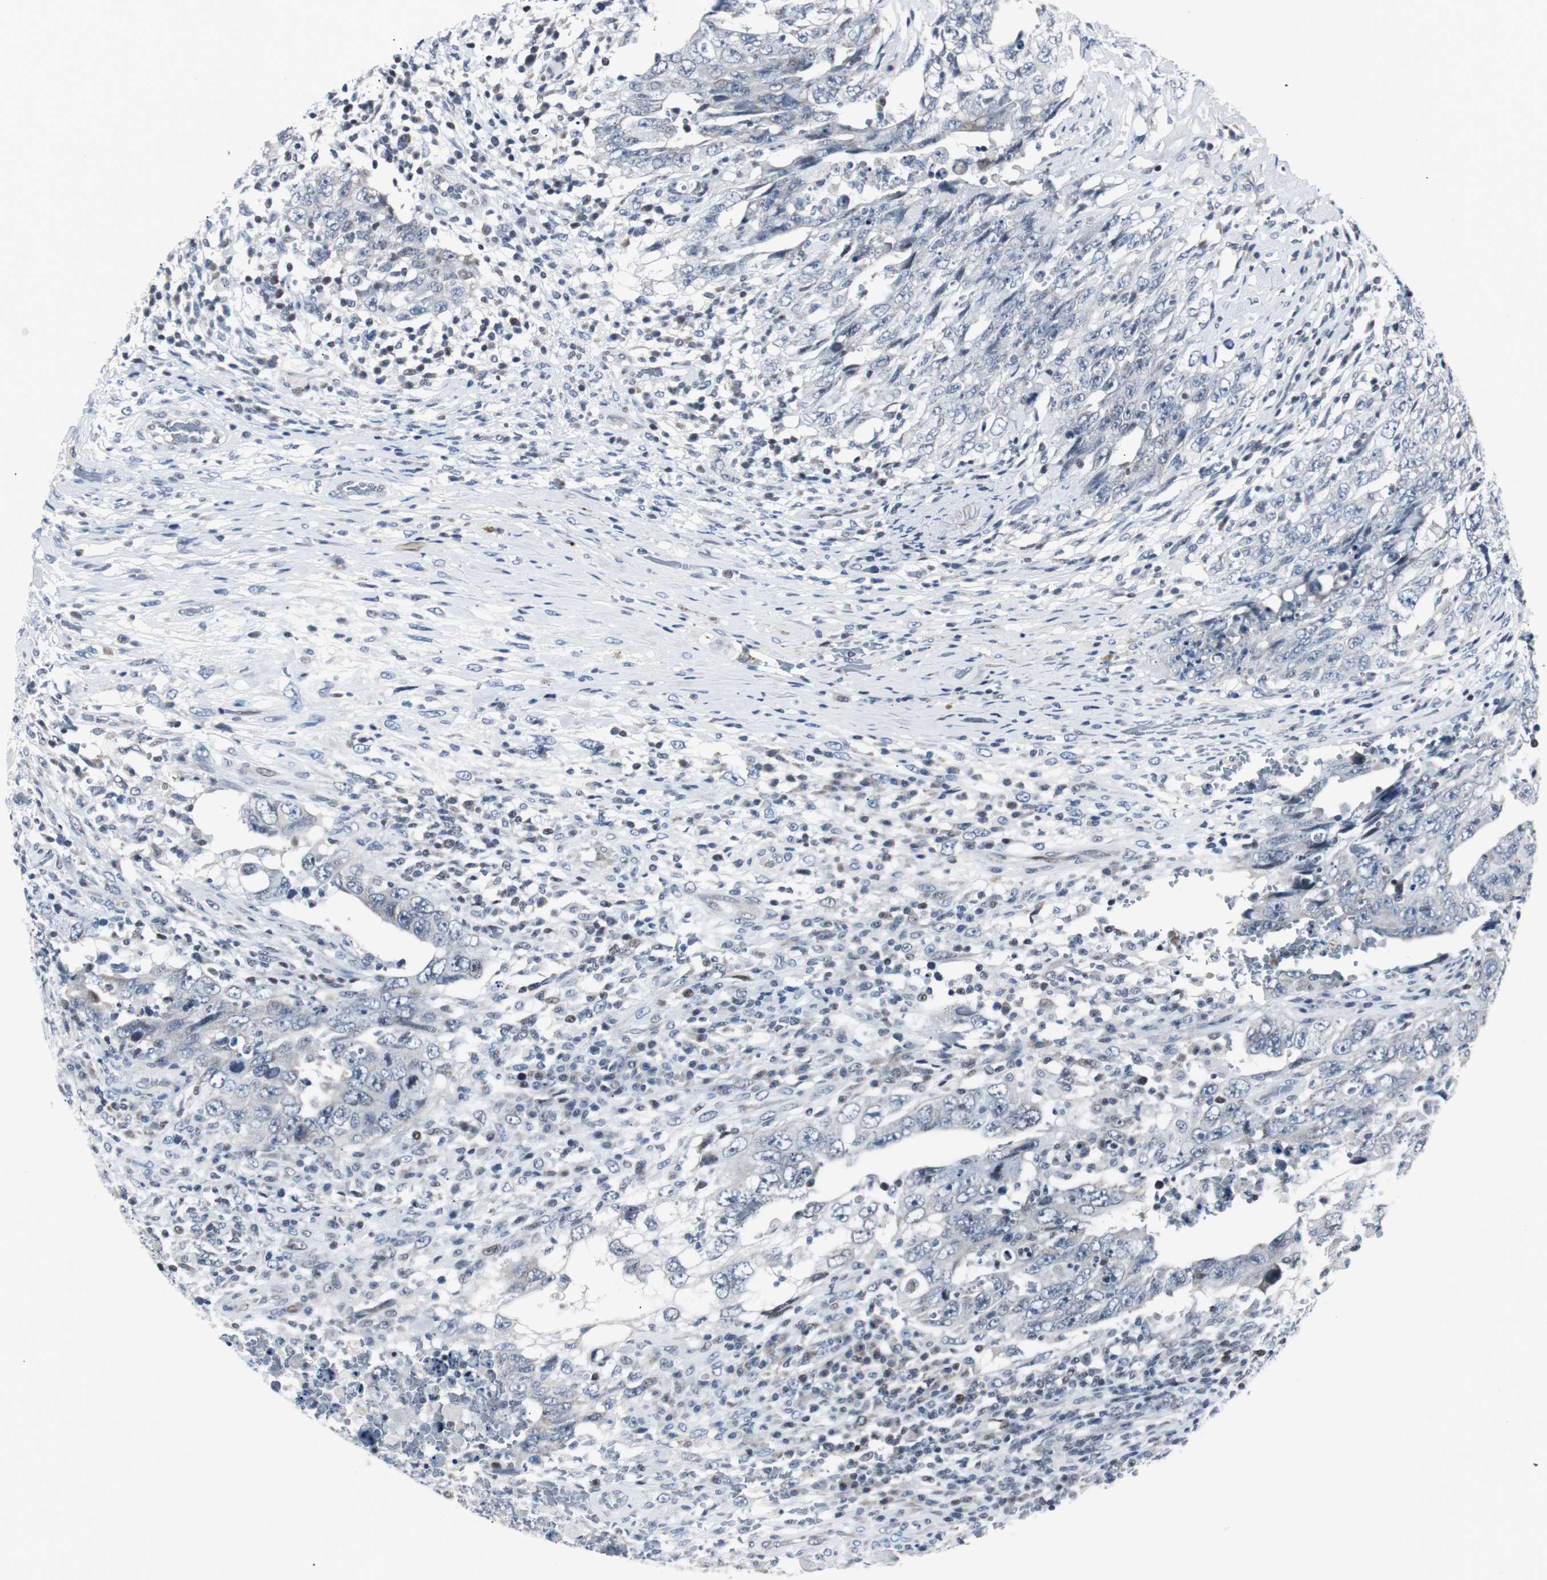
{"staining": {"intensity": "negative", "quantity": "none", "location": "none"}, "tissue": "testis cancer", "cell_type": "Tumor cells", "image_type": "cancer", "snomed": [{"axis": "morphology", "description": "Carcinoma, Embryonal, NOS"}, {"axis": "topography", "description": "Testis"}], "caption": "Human testis cancer (embryonal carcinoma) stained for a protein using IHC displays no expression in tumor cells.", "gene": "MTA1", "patient": {"sex": "male", "age": 26}}